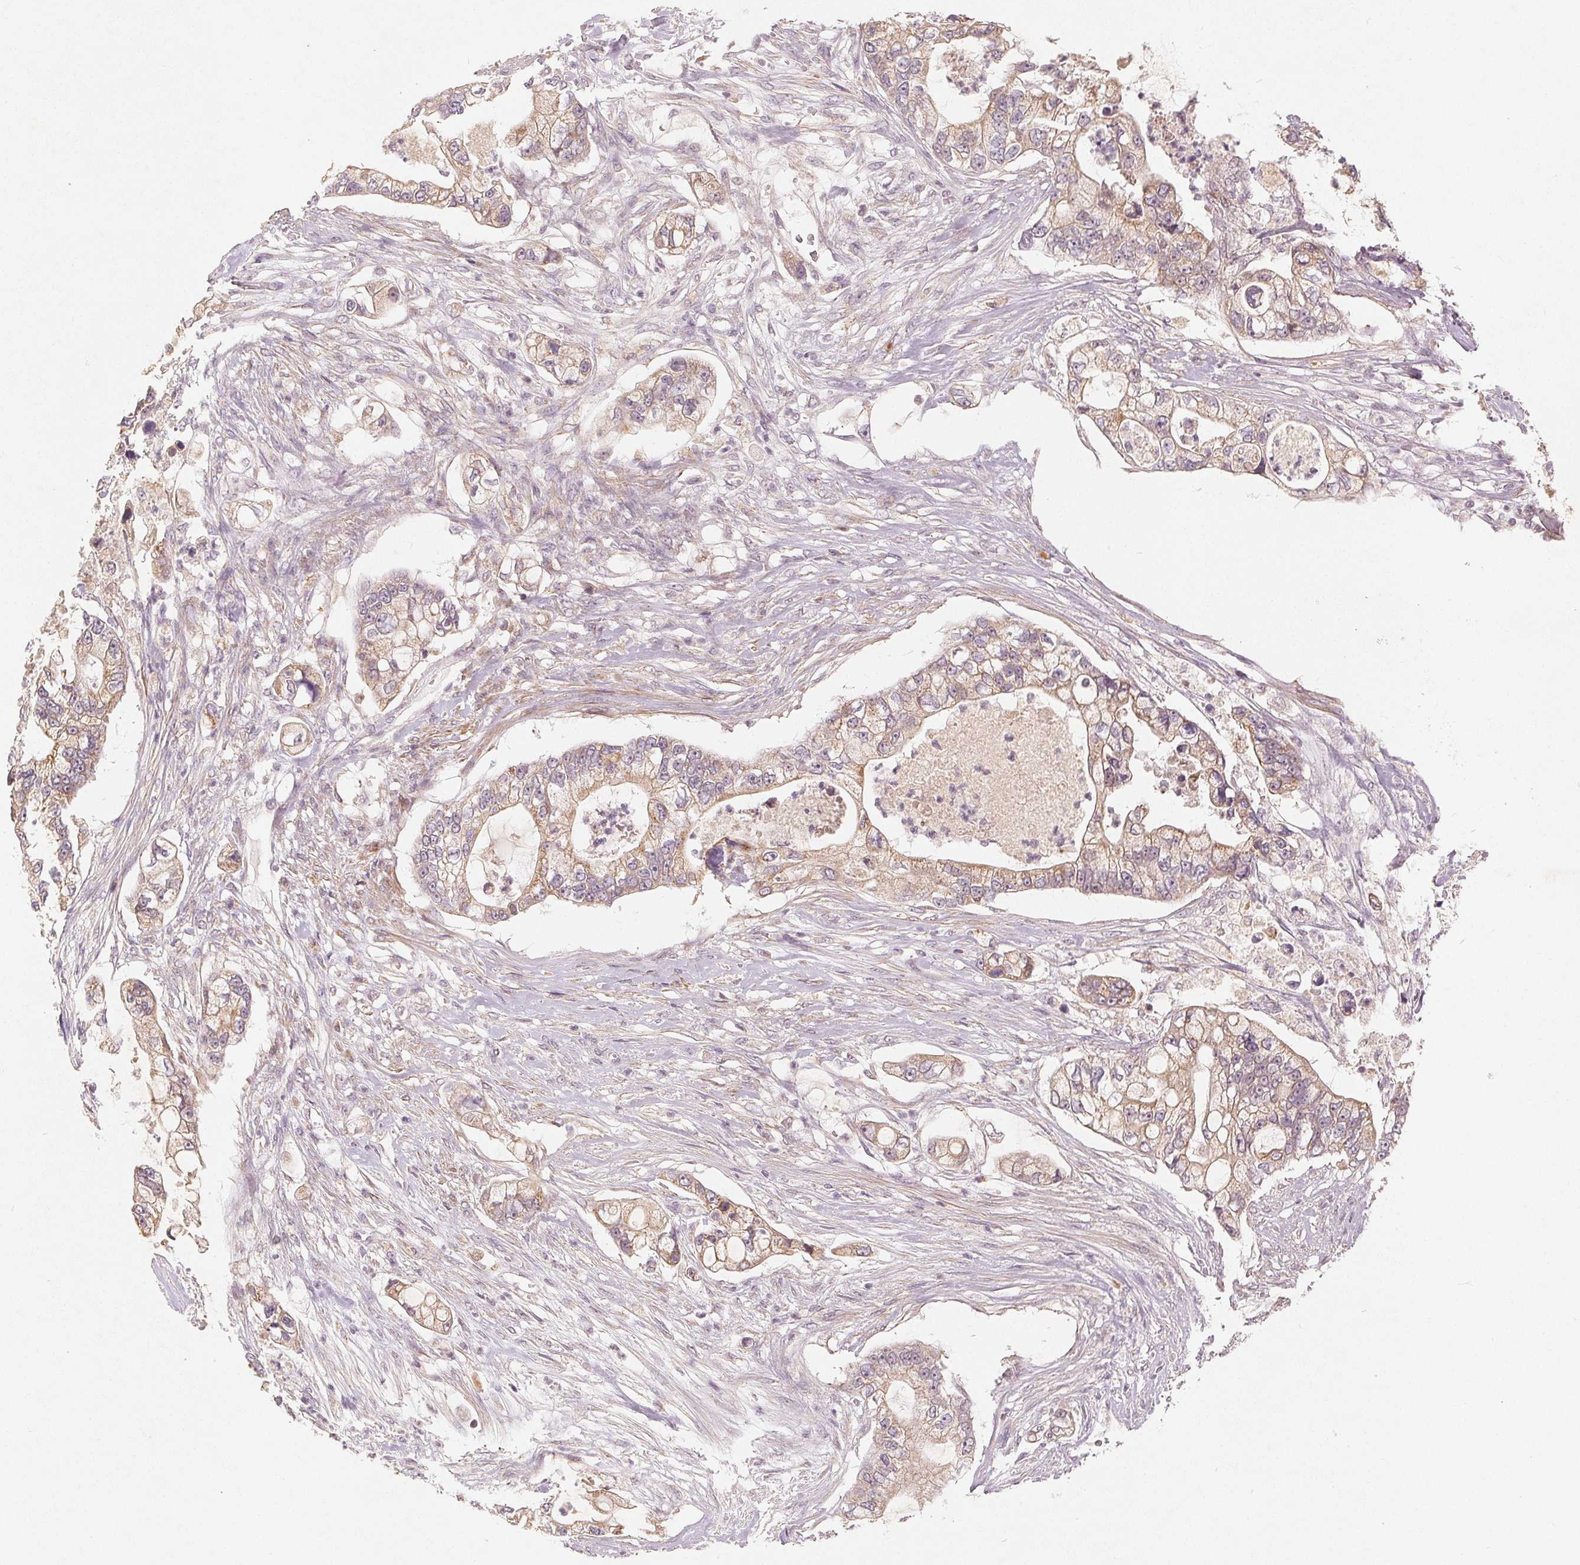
{"staining": {"intensity": "weak", "quantity": ">75%", "location": "cytoplasmic/membranous"}, "tissue": "pancreatic cancer", "cell_type": "Tumor cells", "image_type": "cancer", "snomed": [{"axis": "morphology", "description": "Adenocarcinoma, NOS"}, {"axis": "topography", "description": "Pancreas"}], "caption": "IHC (DAB) staining of adenocarcinoma (pancreatic) demonstrates weak cytoplasmic/membranous protein expression in about >75% of tumor cells.", "gene": "GHITM", "patient": {"sex": "female", "age": 69}}